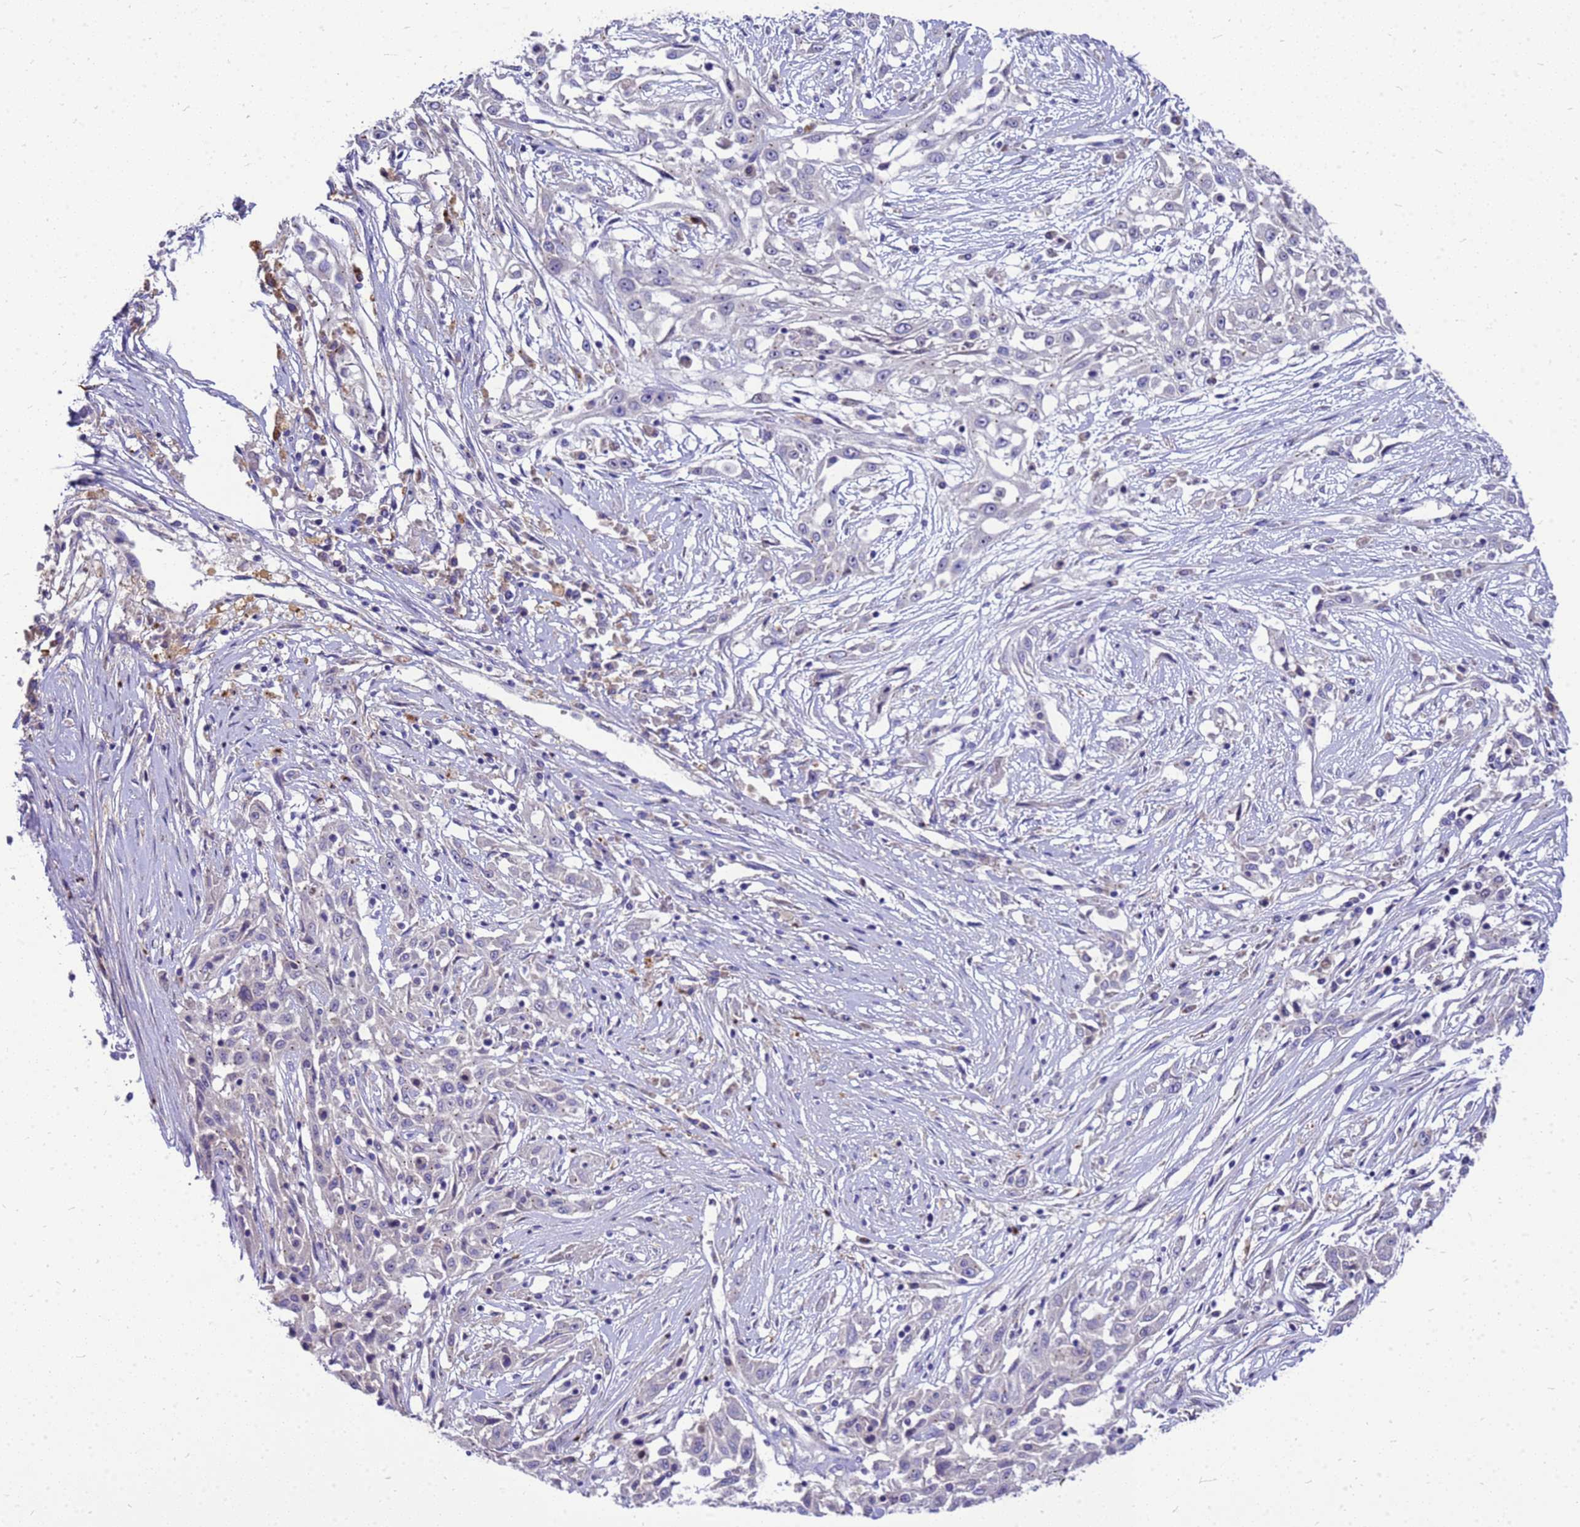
{"staining": {"intensity": "negative", "quantity": "none", "location": "none"}, "tissue": "skin cancer", "cell_type": "Tumor cells", "image_type": "cancer", "snomed": [{"axis": "morphology", "description": "Squamous cell carcinoma, NOS"}, {"axis": "morphology", "description": "Squamous cell carcinoma, metastatic, NOS"}, {"axis": "topography", "description": "Skin"}, {"axis": "topography", "description": "Lymph node"}], "caption": "Skin cancer stained for a protein using IHC shows no expression tumor cells.", "gene": "POP7", "patient": {"sex": "male", "age": 75}}